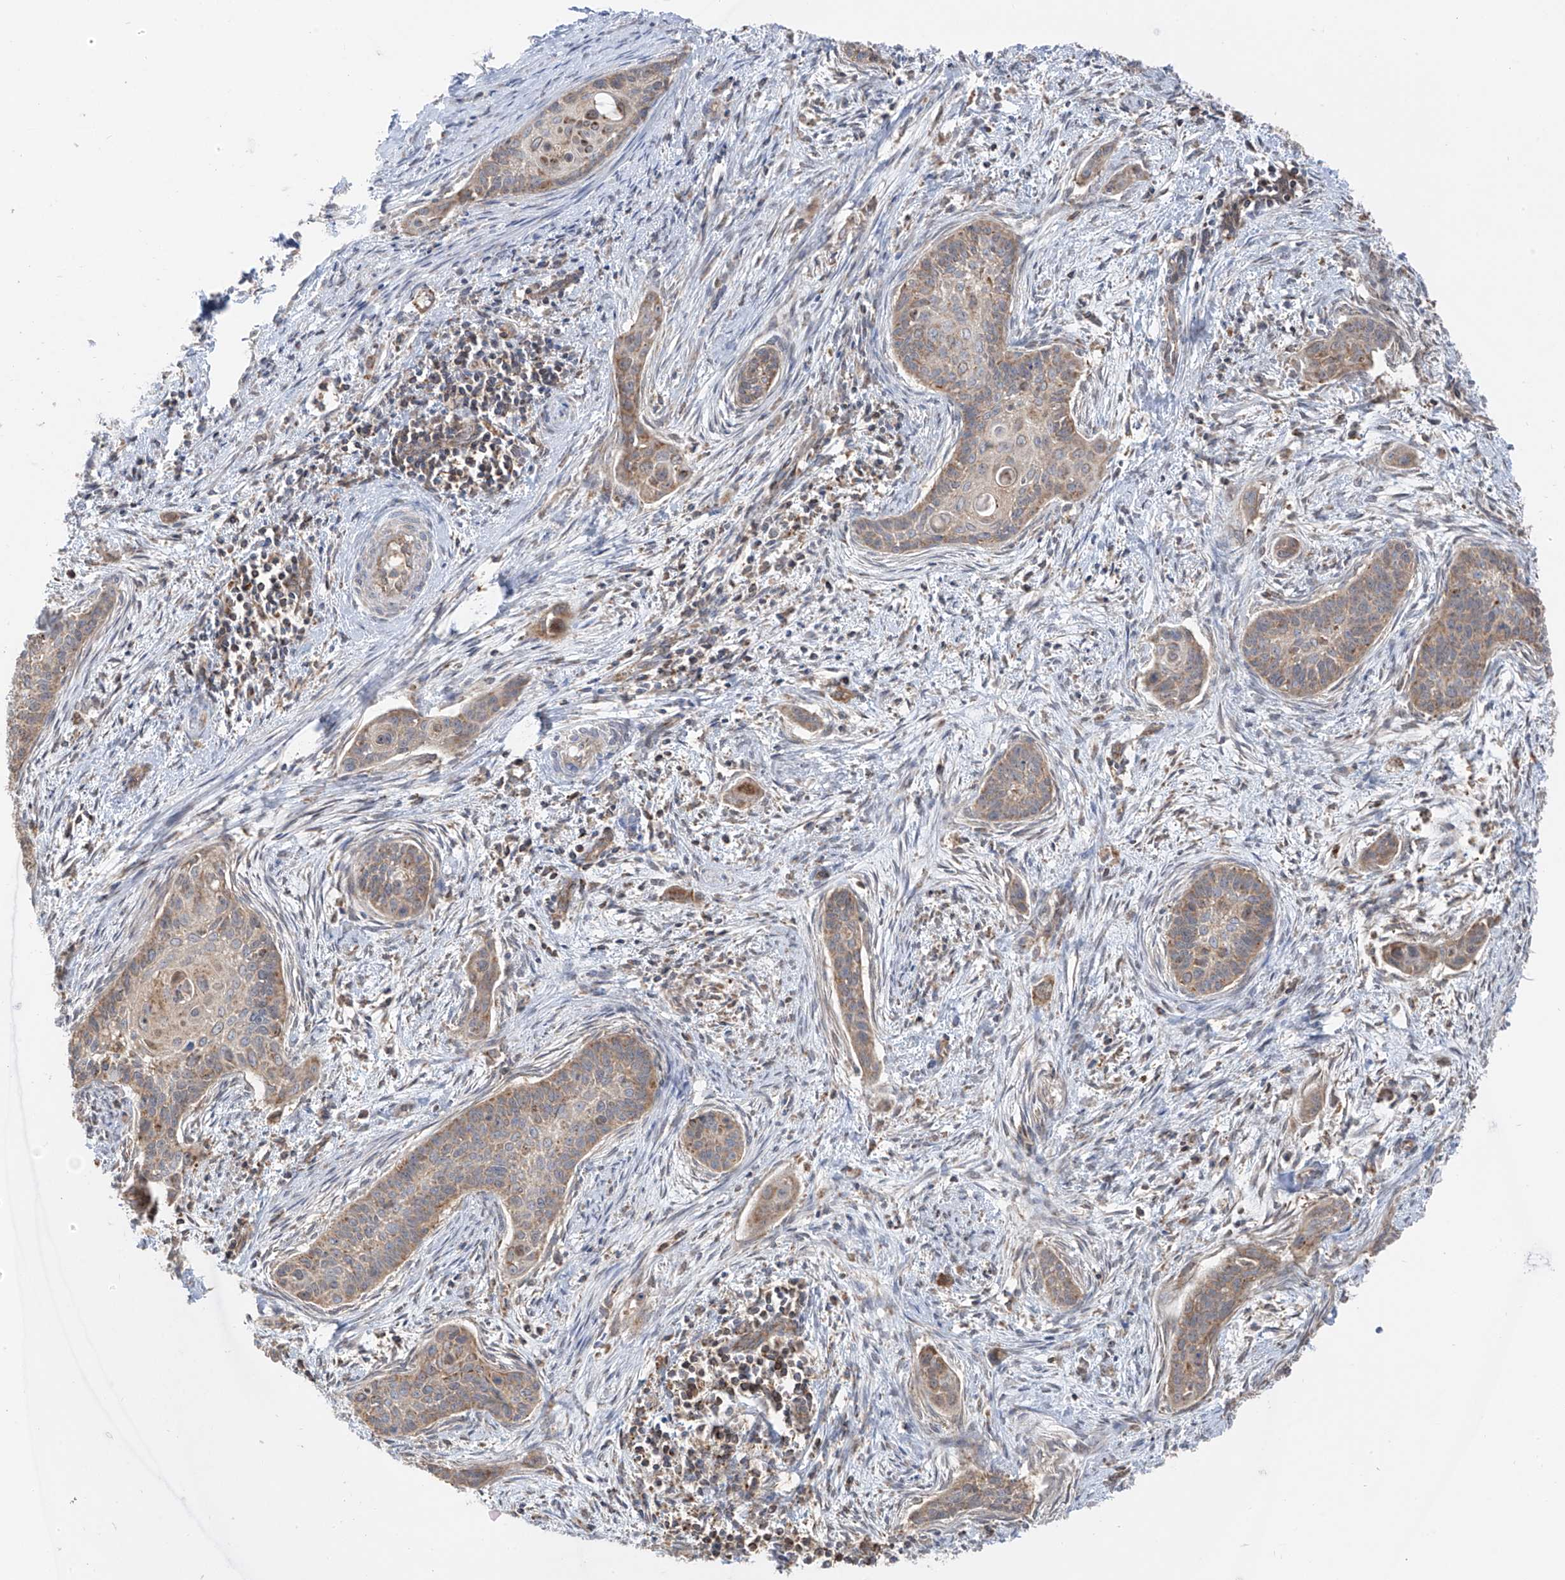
{"staining": {"intensity": "weak", "quantity": "25%-75%", "location": "cytoplasmic/membranous"}, "tissue": "cervical cancer", "cell_type": "Tumor cells", "image_type": "cancer", "snomed": [{"axis": "morphology", "description": "Squamous cell carcinoma, NOS"}, {"axis": "topography", "description": "Cervix"}], "caption": "High-magnification brightfield microscopy of squamous cell carcinoma (cervical) stained with DAB (3,3'-diaminobenzidine) (brown) and counterstained with hematoxylin (blue). tumor cells exhibit weak cytoplasmic/membranous expression is present in about25%-75% of cells.", "gene": "ETHE1", "patient": {"sex": "female", "age": 33}}